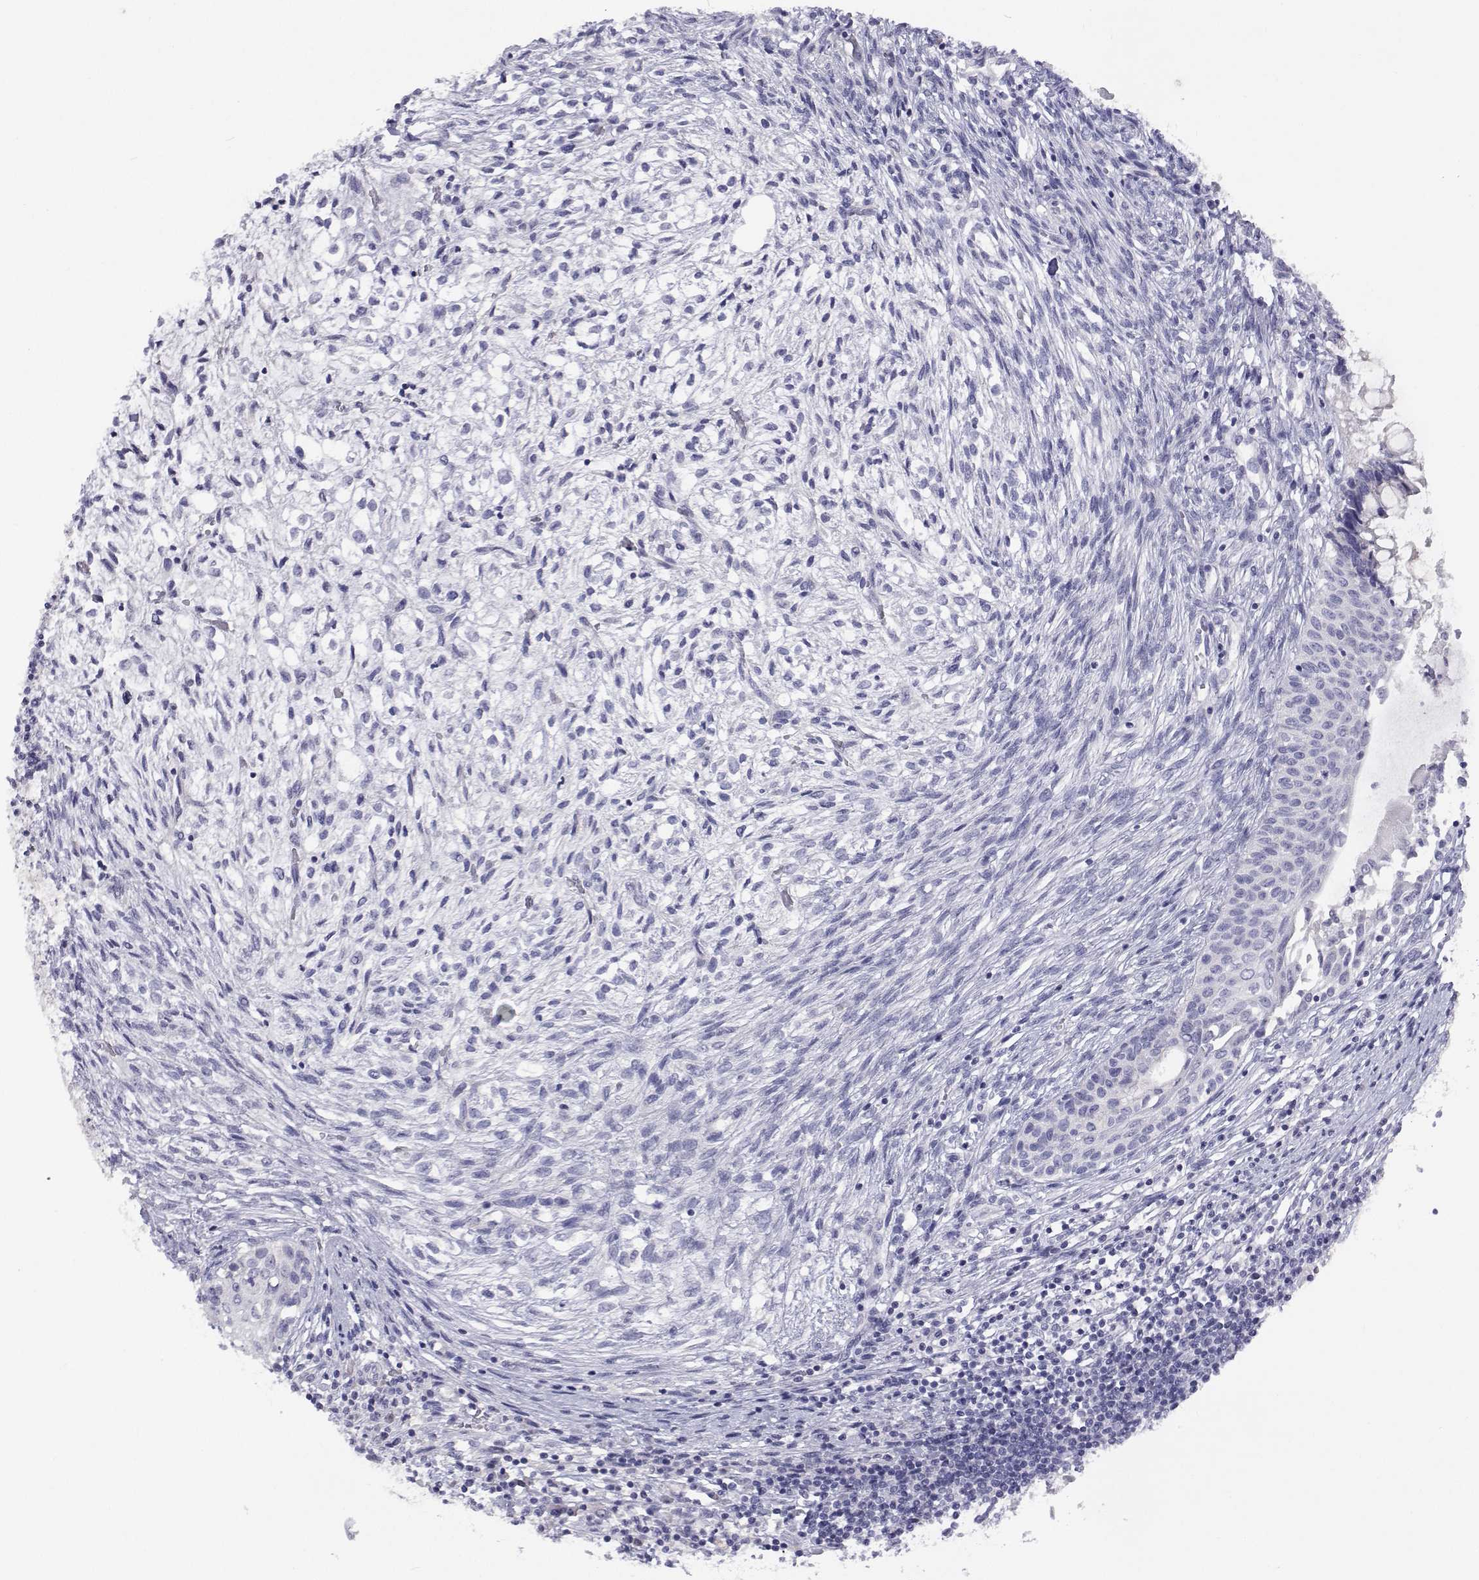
{"staining": {"intensity": "negative", "quantity": "none", "location": "none"}, "tissue": "testis cancer", "cell_type": "Tumor cells", "image_type": "cancer", "snomed": [{"axis": "morphology", "description": "Carcinoma, Embryonal, NOS"}, {"axis": "topography", "description": "Testis"}], "caption": "A micrograph of testis cancer stained for a protein reveals no brown staining in tumor cells. (Stains: DAB IHC with hematoxylin counter stain, Microscopy: brightfield microscopy at high magnification).", "gene": "ANKRD65", "patient": {"sex": "male", "age": 37}}